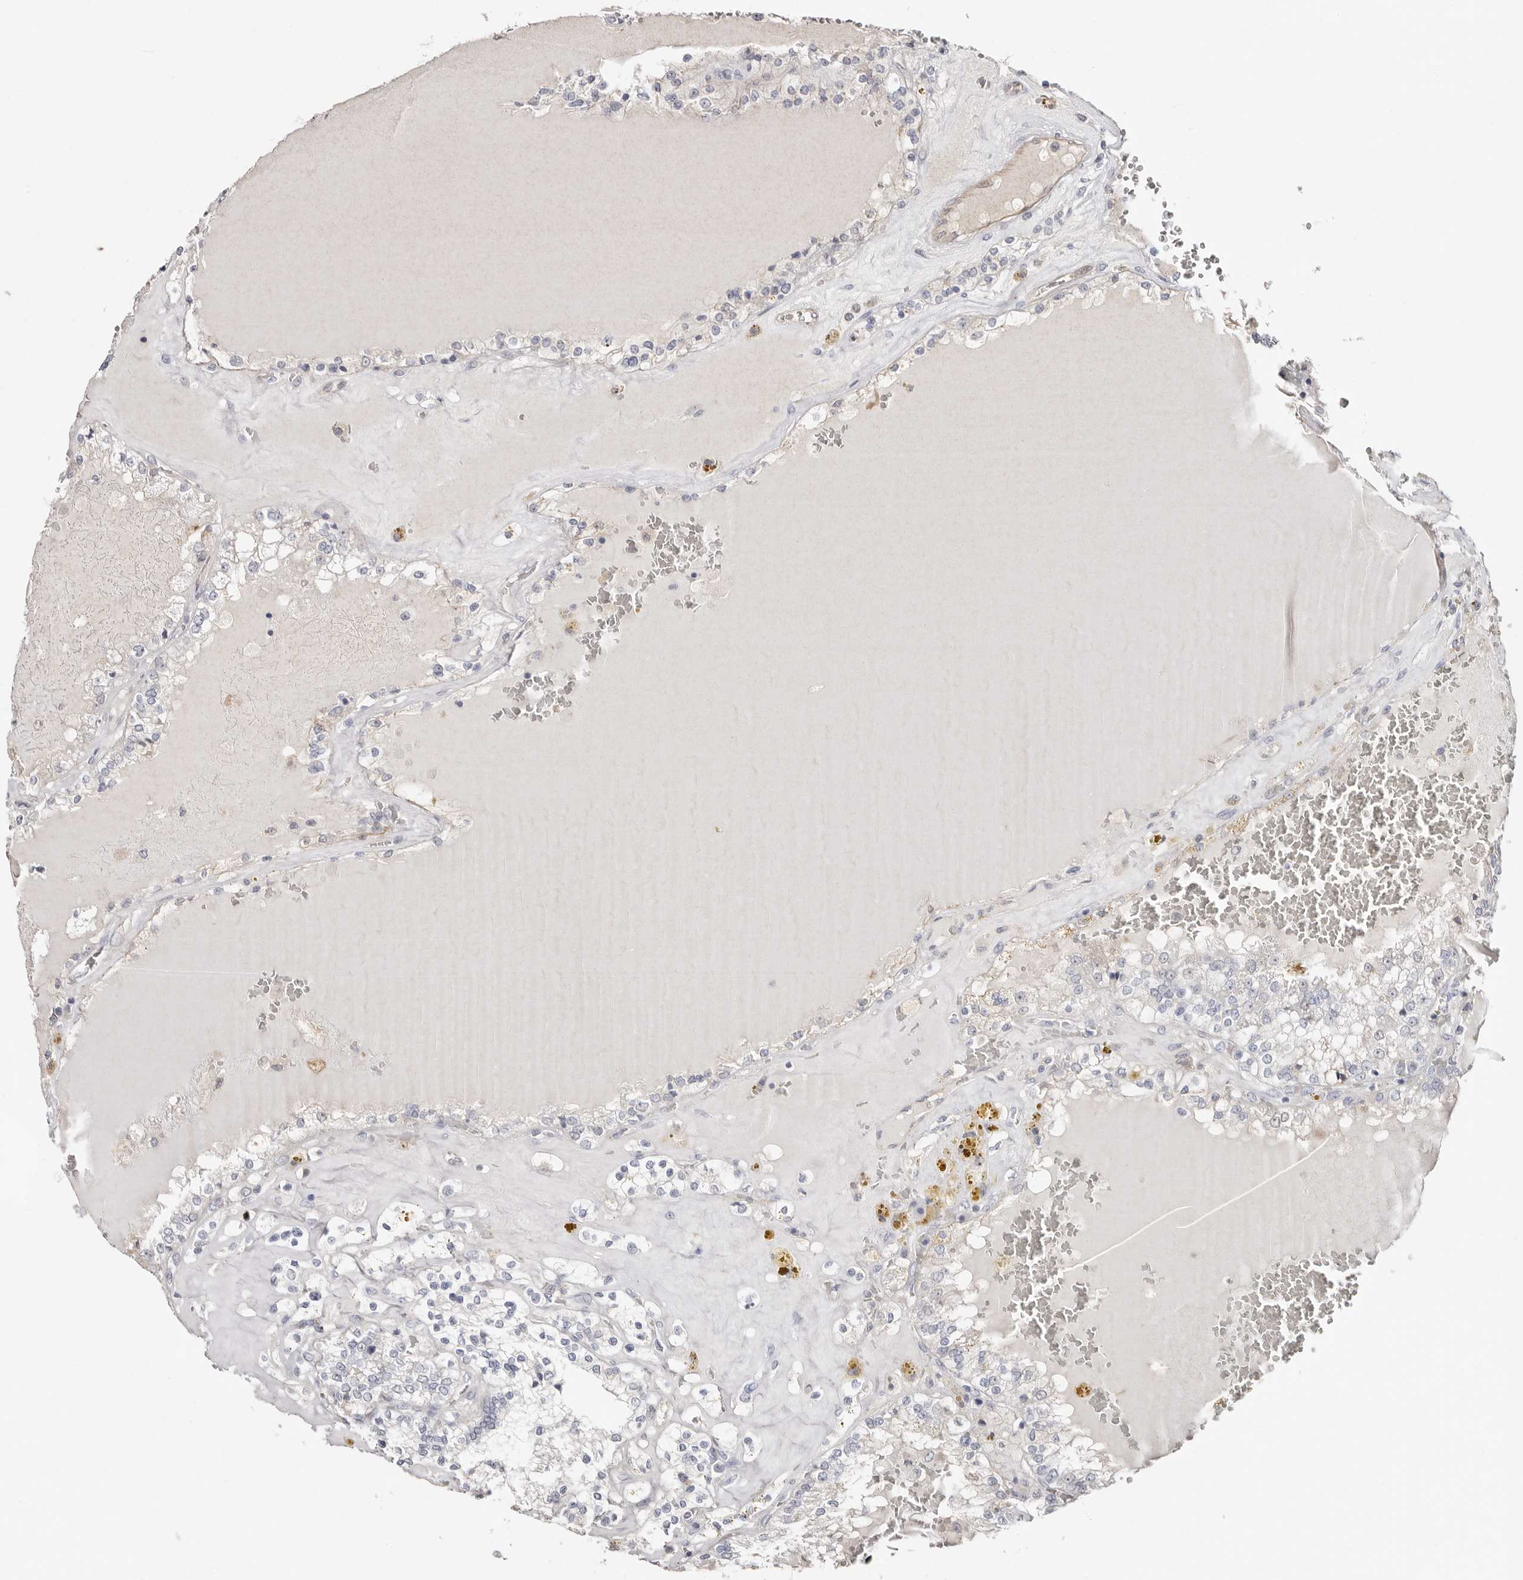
{"staining": {"intensity": "negative", "quantity": "none", "location": "none"}, "tissue": "renal cancer", "cell_type": "Tumor cells", "image_type": "cancer", "snomed": [{"axis": "morphology", "description": "Adenocarcinoma, NOS"}, {"axis": "topography", "description": "Kidney"}], "caption": "Adenocarcinoma (renal) was stained to show a protein in brown. There is no significant expression in tumor cells.", "gene": "PKDCC", "patient": {"sex": "female", "age": 56}}